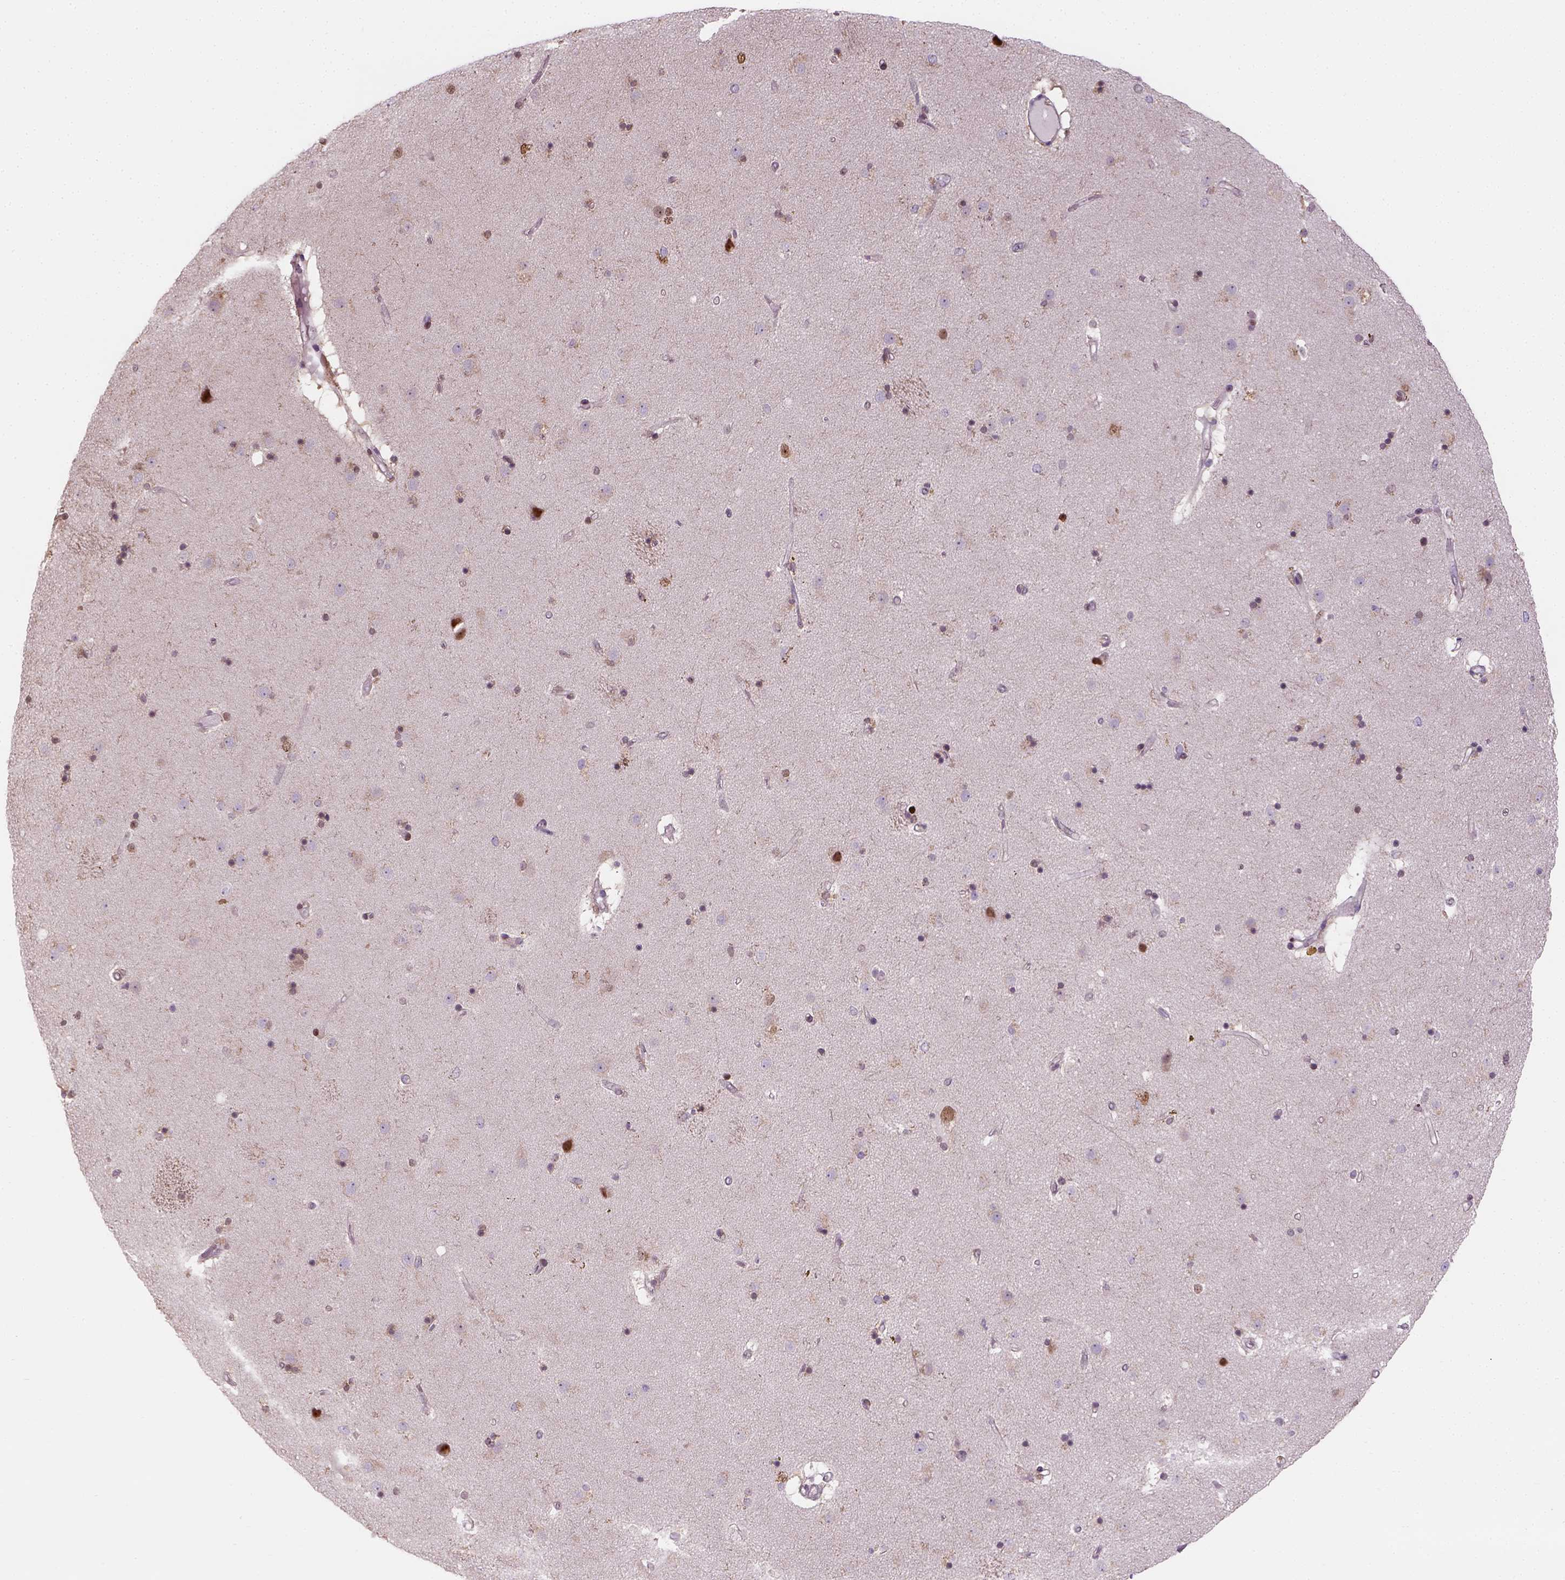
{"staining": {"intensity": "moderate", "quantity": "<25%", "location": "nuclear"}, "tissue": "caudate", "cell_type": "Glial cells", "image_type": "normal", "snomed": [{"axis": "morphology", "description": "Normal tissue, NOS"}, {"axis": "topography", "description": "Lateral ventricle wall"}], "caption": "Brown immunohistochemical staining in benign caudate displays moderate nuclear positivity in approximately <25% of glial cells.", "gene": "C1orf112", "patient": {"sex": "female", "age": 71}}